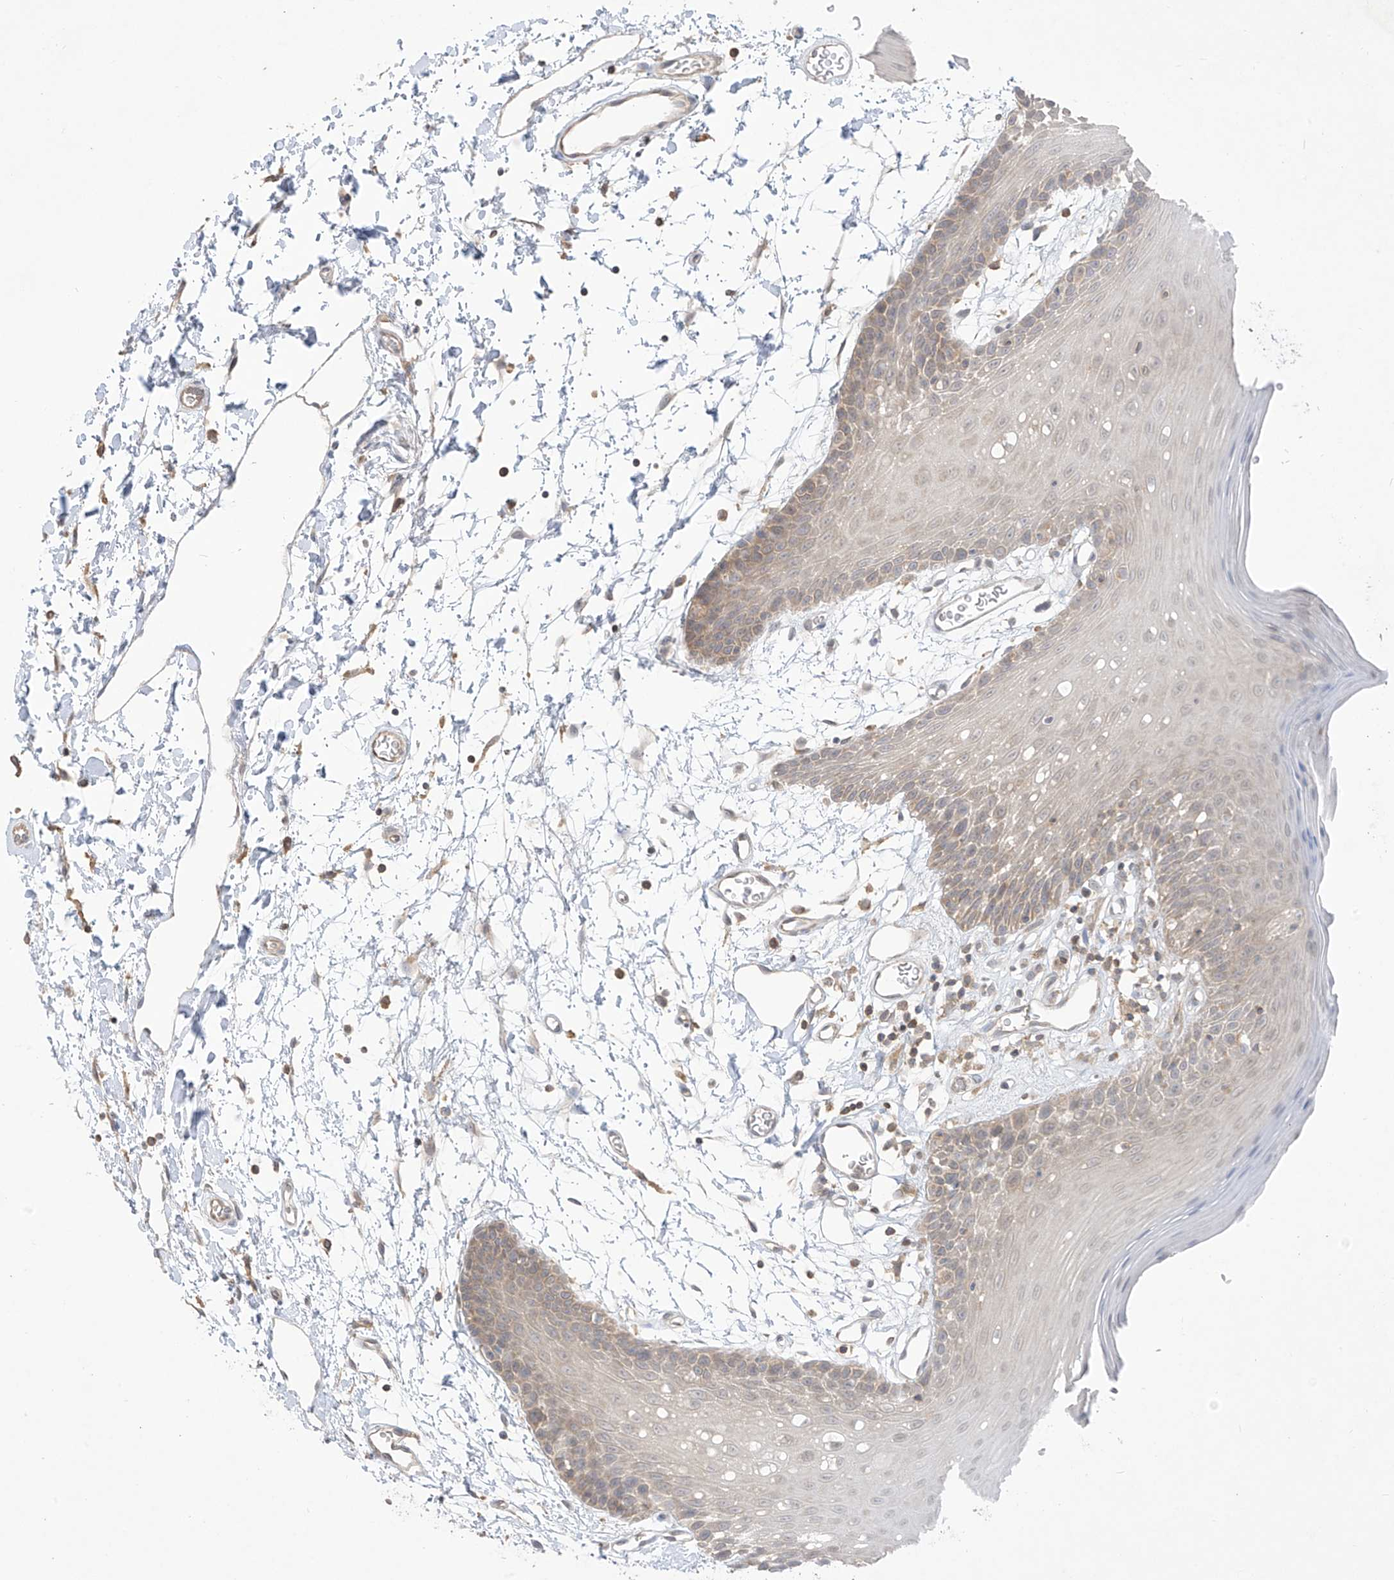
{"staining": {"intensity": "weak", "quantity": "<25%", "location": "cytoplasmic/membranous"}, "tissue": "oral mucosa", "cell_type": "Squamous epithelial cells", "image_type": "normal", "snomed": [{"axis": "morphology", "description": "Normal tissue, NOS"}, {"axis": "topography", "description": "Skeletal muscle"}, {"axis": "topography", "description": "Oral tissue"}, {"axis": "topography", "description": "Salivary gland"}, {"axis": "topography", "description": "Peripheral nerve tissue"}], "caption": "Squamous epithelial cells show no significant protein staining in normal oral mucosa.", "gene": "ANGEL2", "patient": {"sex": "male", "age": 54}}